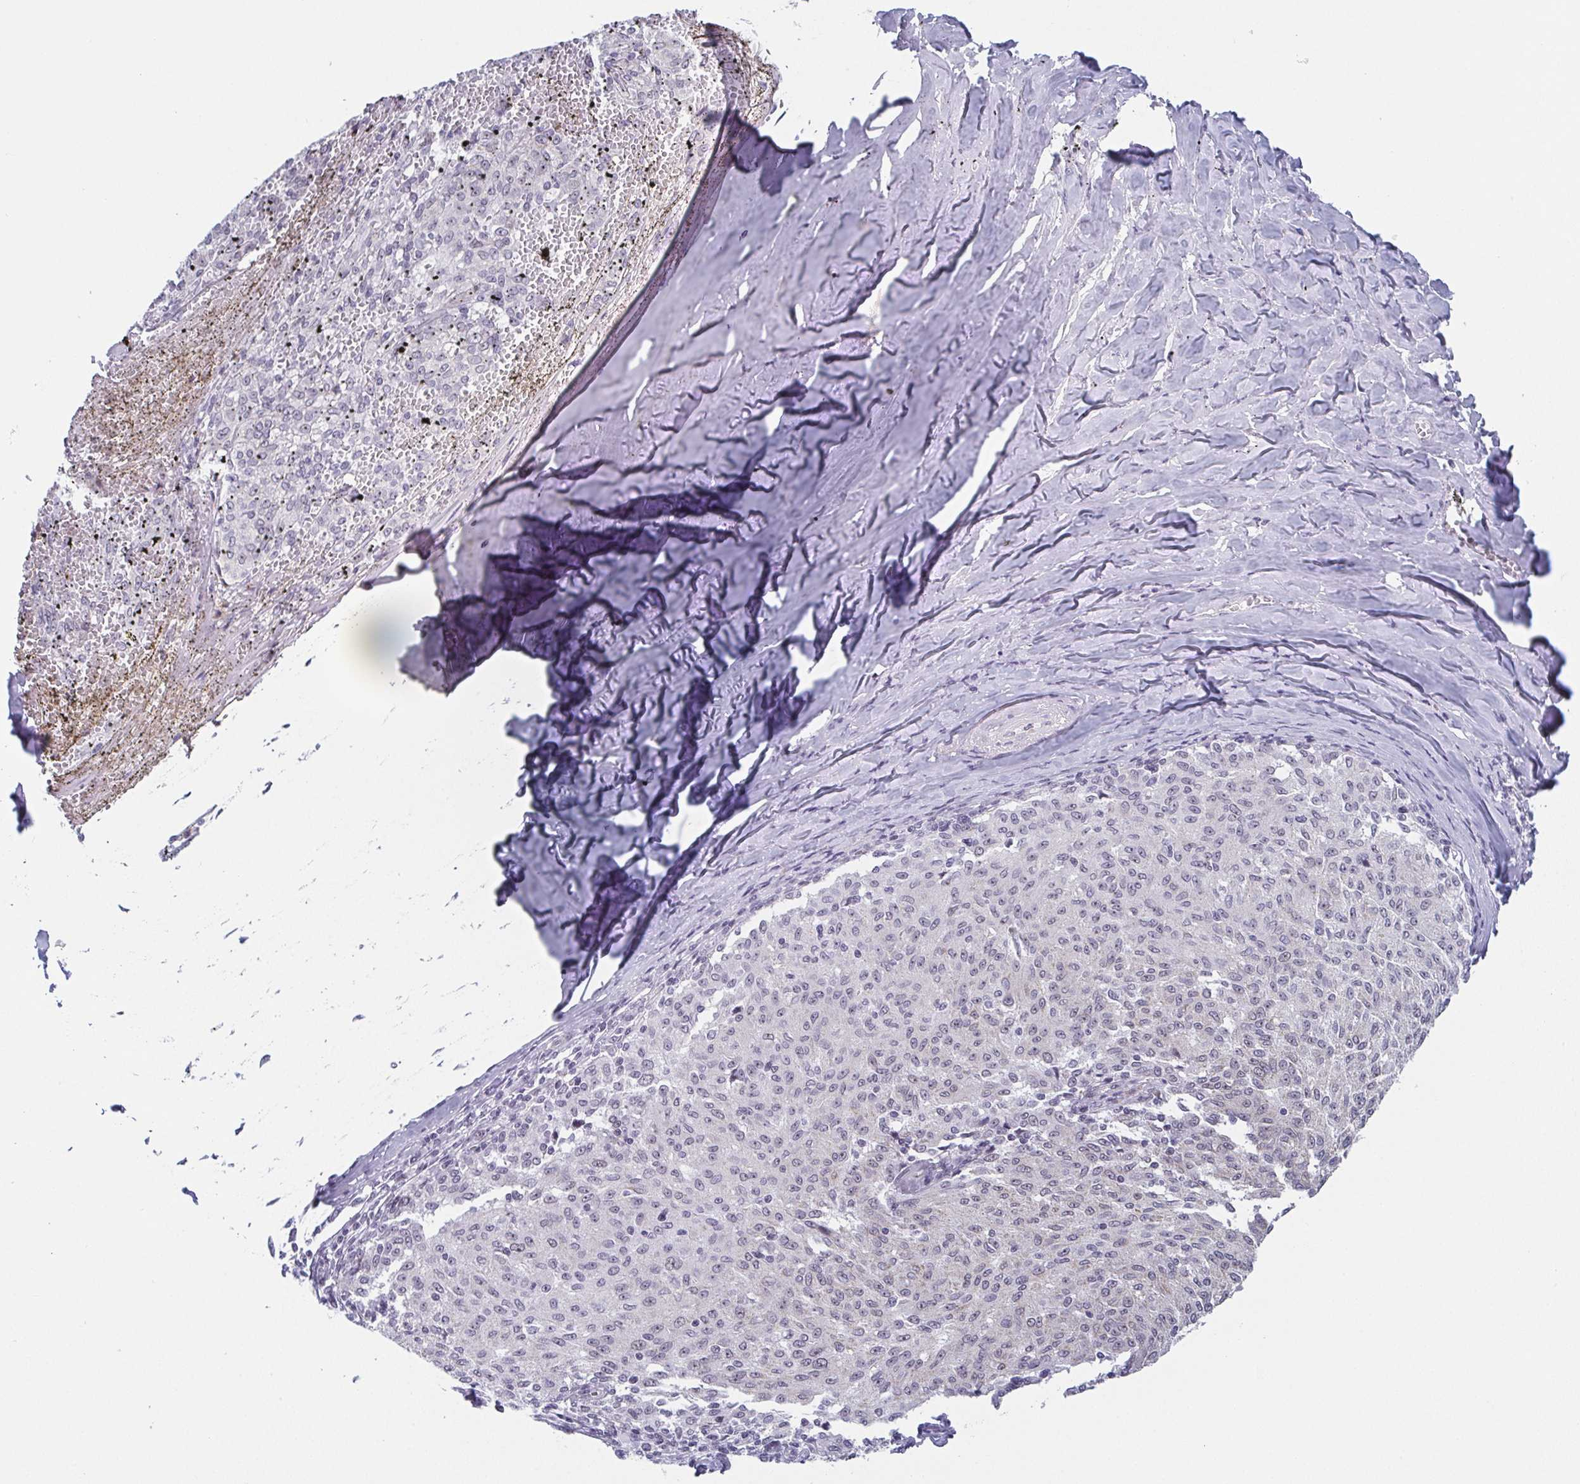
{"staining": {"intensity": "negative", "quantity": "none", "location": "none"}, "tissue": "melanoma", "cell_type": "Tumor cells", "image_type": "cancer", "snomed": [{"axis": "morphology", "description": "Malignant melanoma, NOS"}, {"axis": "topography", "description": "Skin"}], "caption": "This photomicrograph is of malignant melanoma stained with IHC to label a protein in brown with the nuclei are counter-stained blue. There is no positivity in tumor cells. (Stains: DAB (3,3'-diaminobenzidine) immunohistochemistry (IHC) with hematoxylin counter stain, Microscopy: brightfield microscopy at high magnification).", "gene": "EXOSC7", "patient": {"sex": "female", "age": 72}}